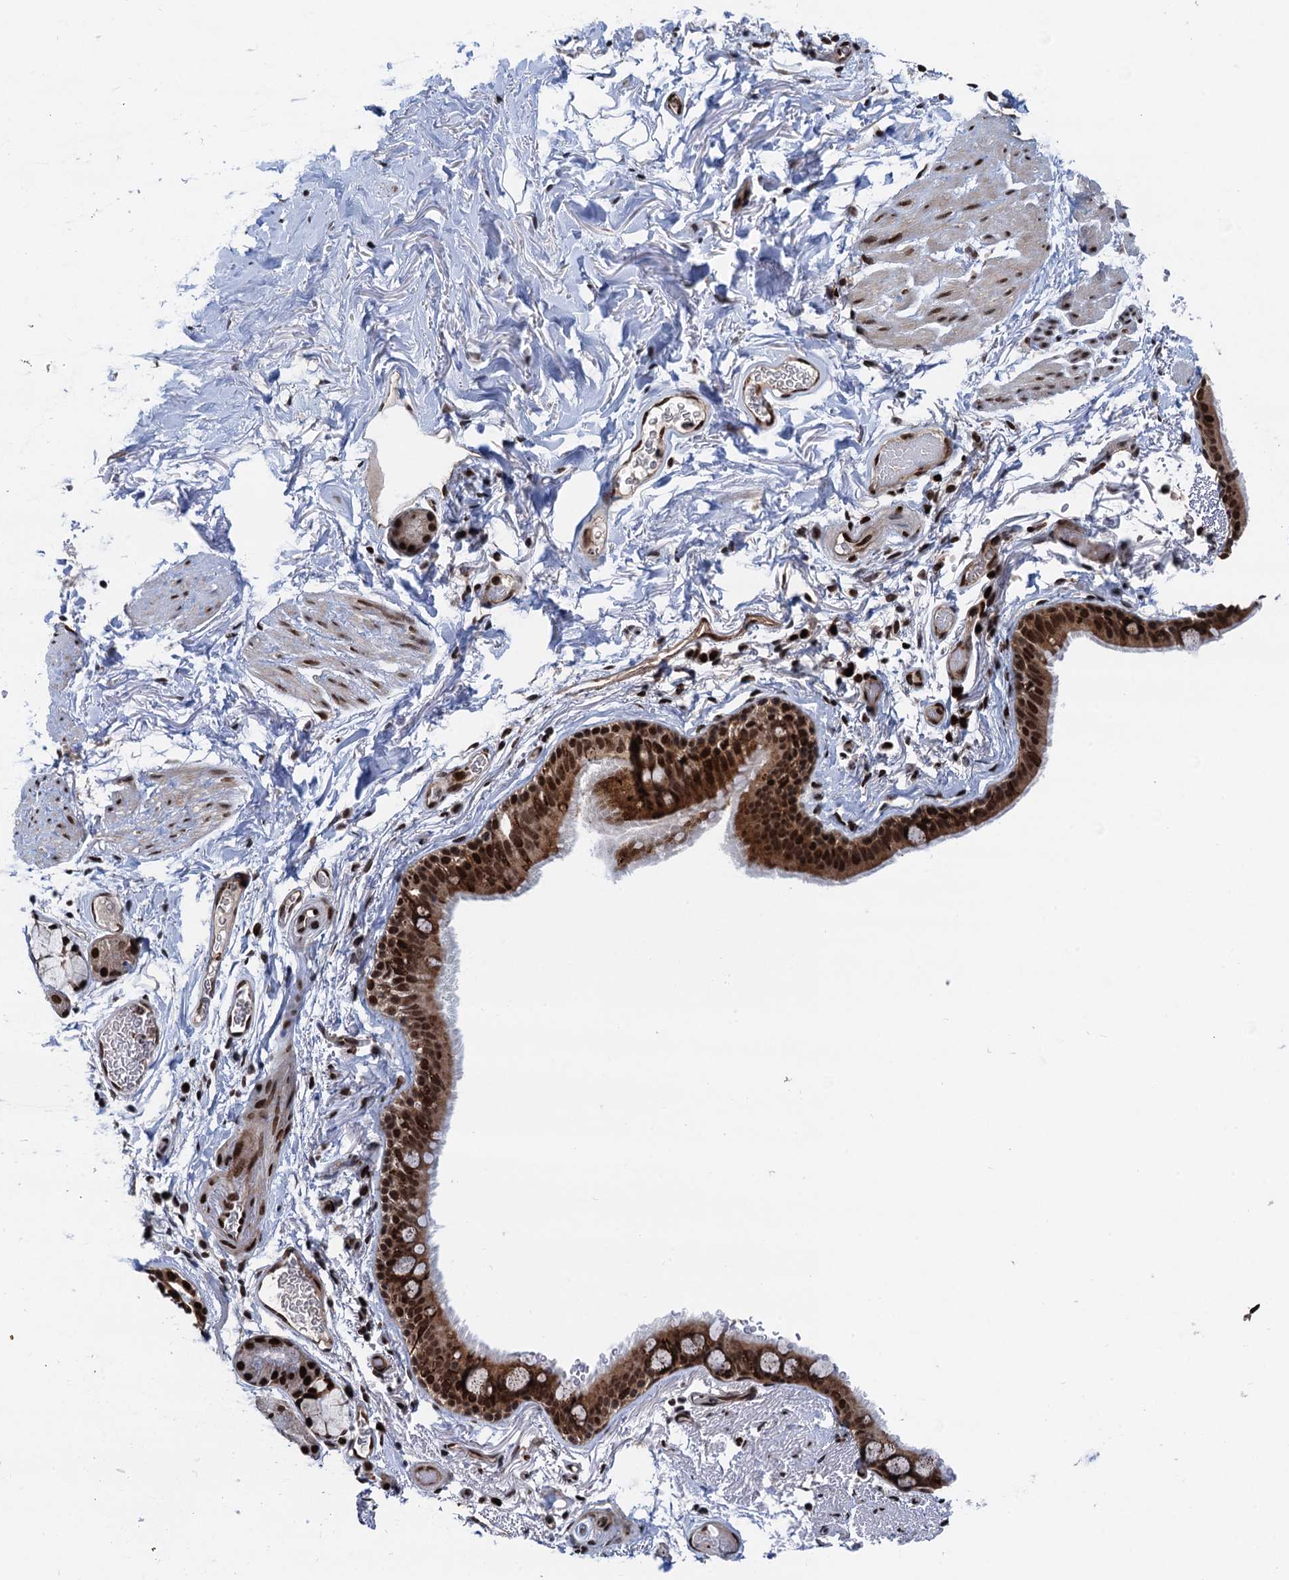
{"staining": {"intensity": "strong", "quantity": ">75%", "location": "cytoplasmic/membranous,nuclear"}, "tissue": "bronchus", "cell_type": "Respiratory epithelial cells", "image_type": "normal", "snomed": [{"axis": "morphology", "description": "Normal tissue, NOS"}, {"axis": "topography", "description": "Cartilage tissue"}], "caption": "Brown immunohistochemical staining in normal bronchus reveals strong cytoplasmic/membranous,nuclear expression in about >75% of respiratory epithelial cells.", "gene": "PPP4R1", "patient": {"sex": "male", "age": 63}}